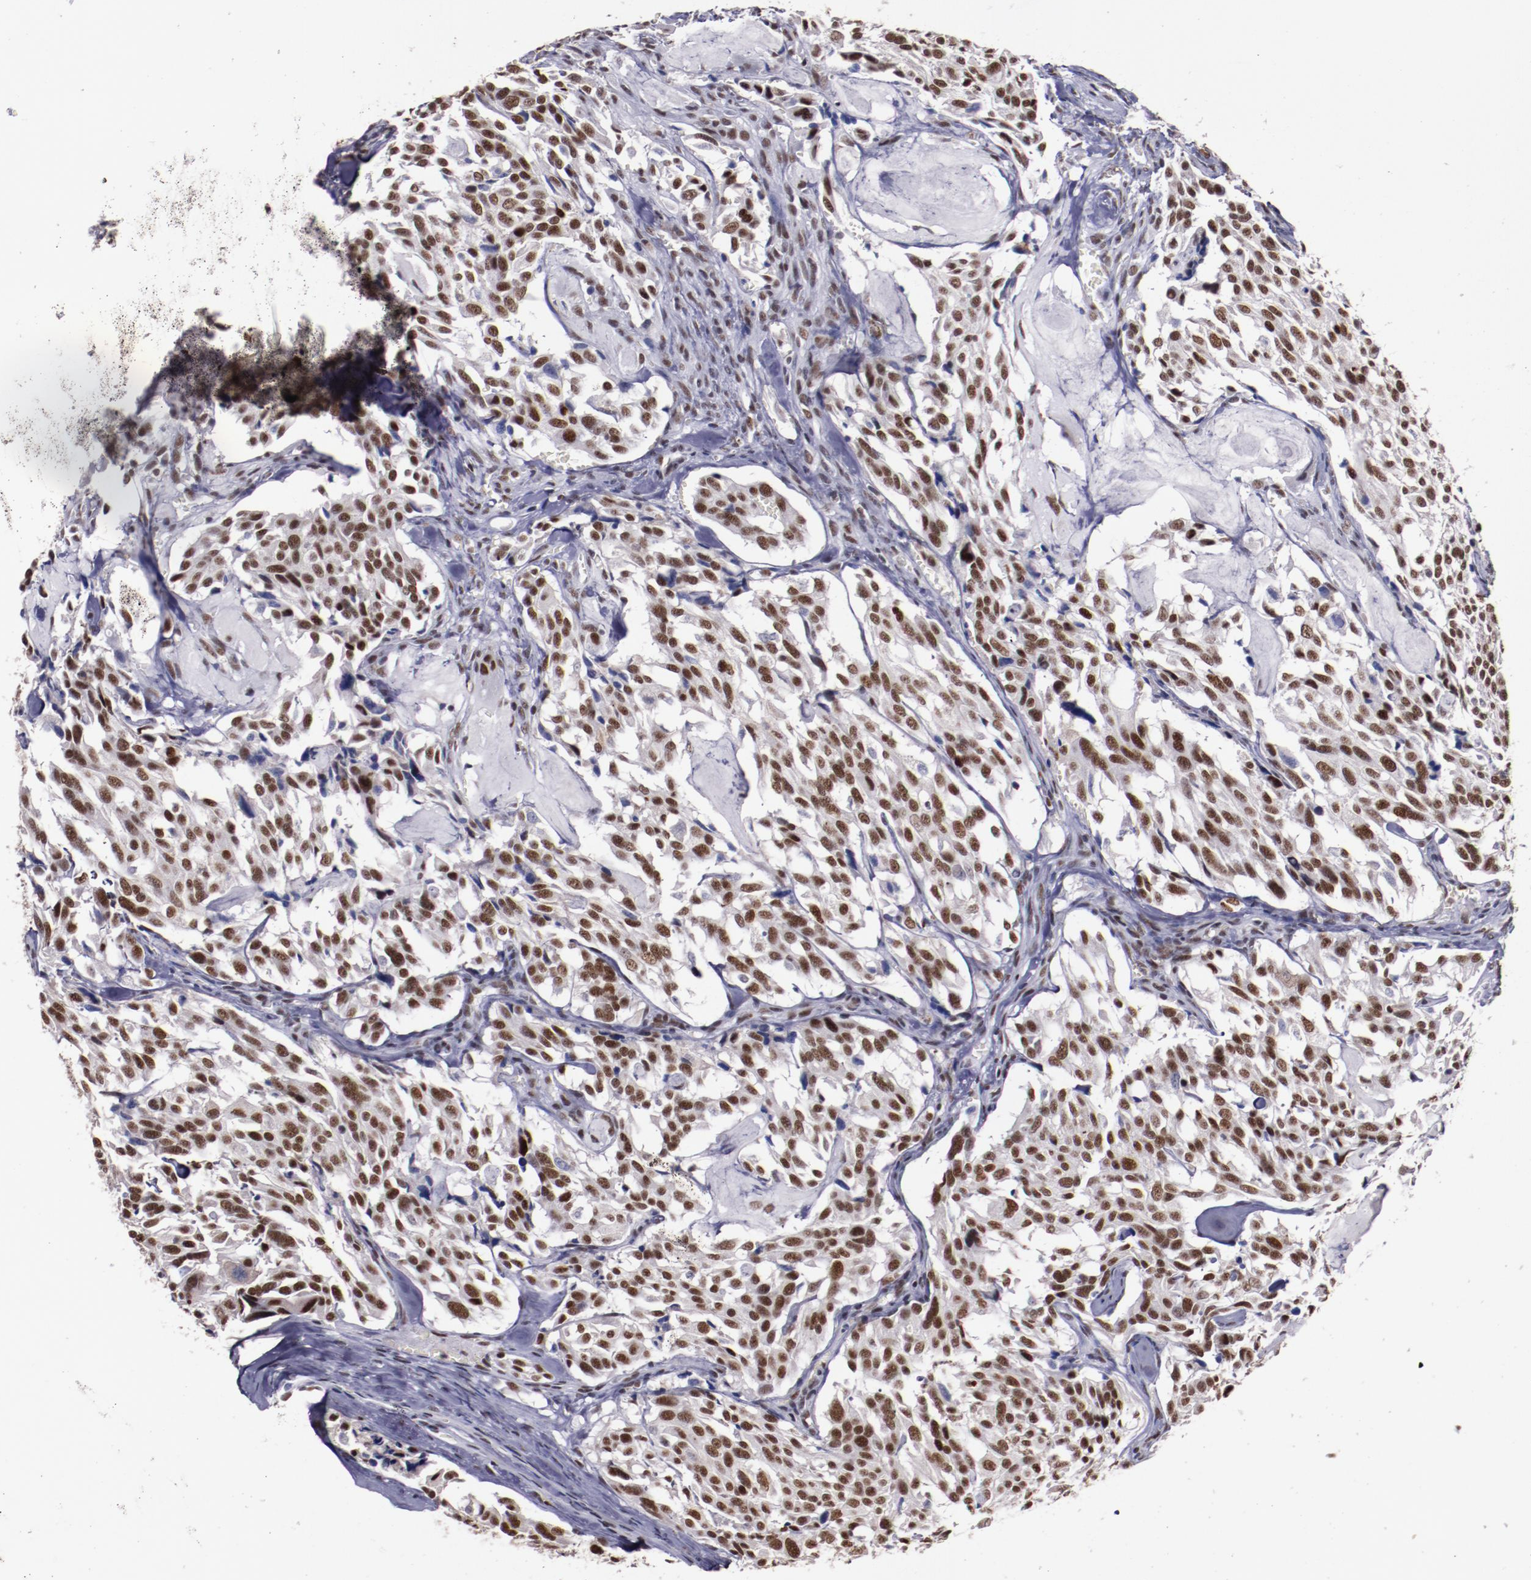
{"staining": {"intensity": "moderate", "quantity": ">75%", "location": "nuclear"}, "tissue": "thyroid cancer", "cell_type": "Tumor cells", "image_type": "cancer", "snomed": [{"axis": "morphology", "description": "Carcinoma, NOS"}, {"axis": "morphology", "description": "Carcinoid, malignant, NOS"}, {"axis": "topography", "description": "Thyroid gland"}], "caption": "A photomicrograph showing moderate nuclear positivity in approximately >75% of tumor cells in thyroid cancer, as visualized by brown immunohistochemical staining.", "gene": "PPP4R3A", "patient": {"sex": "male", "age": 33}}